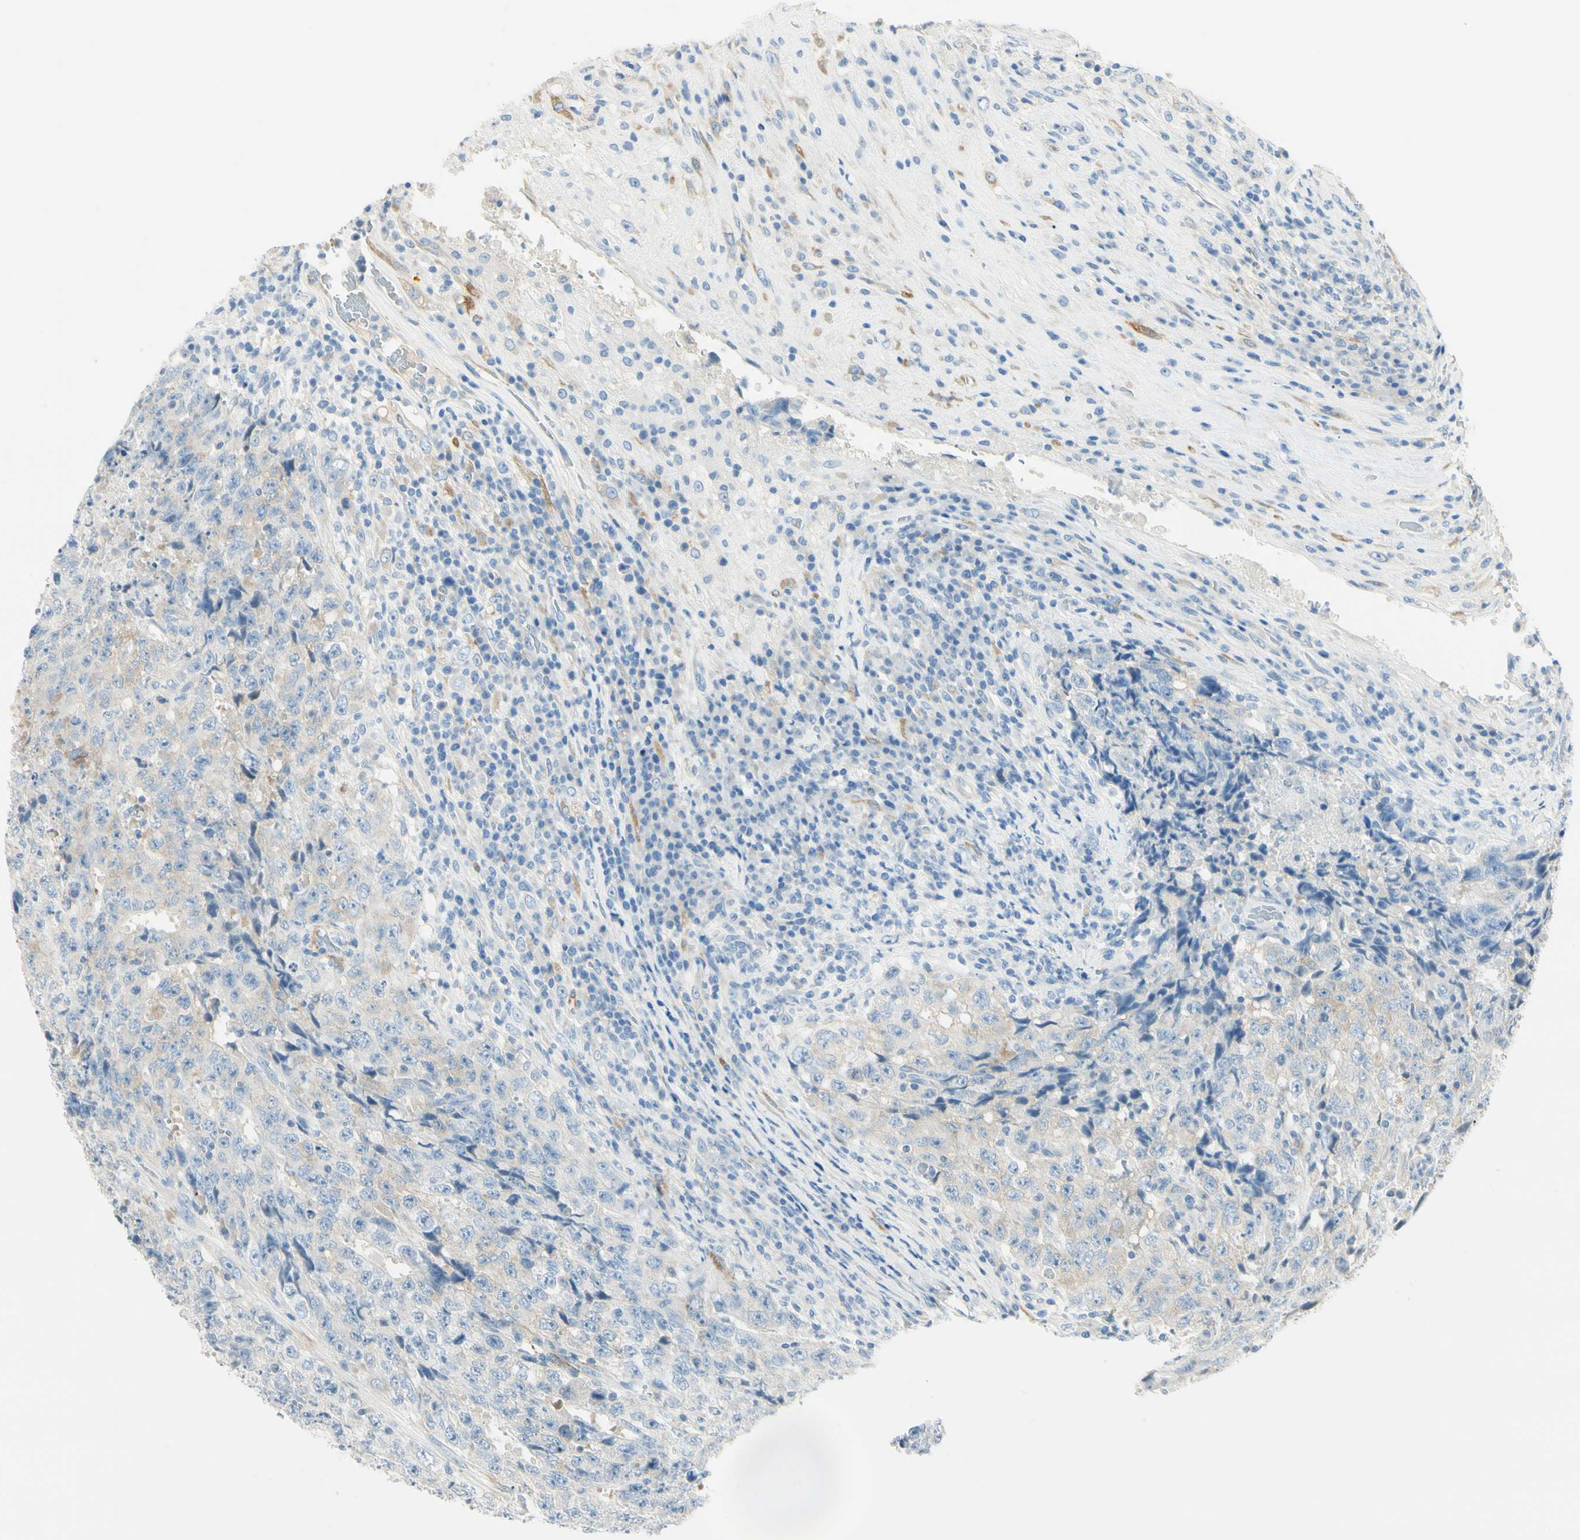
{"staining": {"intensity": "negative", "quantity": "none", "location": "none"}, "tissue": "testis cancer", "cell_type": "Tumor cells", "image_type": "cancer", "snomed": [{"axis": "morphology", "description": "Necrosis, NOS"}, {"axis": "morphology", "description": "Carcinoma, Embryonal, NOS"}, {"axis": "topography", "description": "Testis"}], "caption": "IHC micrograph of neoplastic tissue: human testis embryonal carcinoma stained with DAB (3,3'-diaminobenzidine) demonstrates no significant protein positivity in tumor cells.", "gene": "AMPH", "patient": {"sex": "male", "age": 19}}